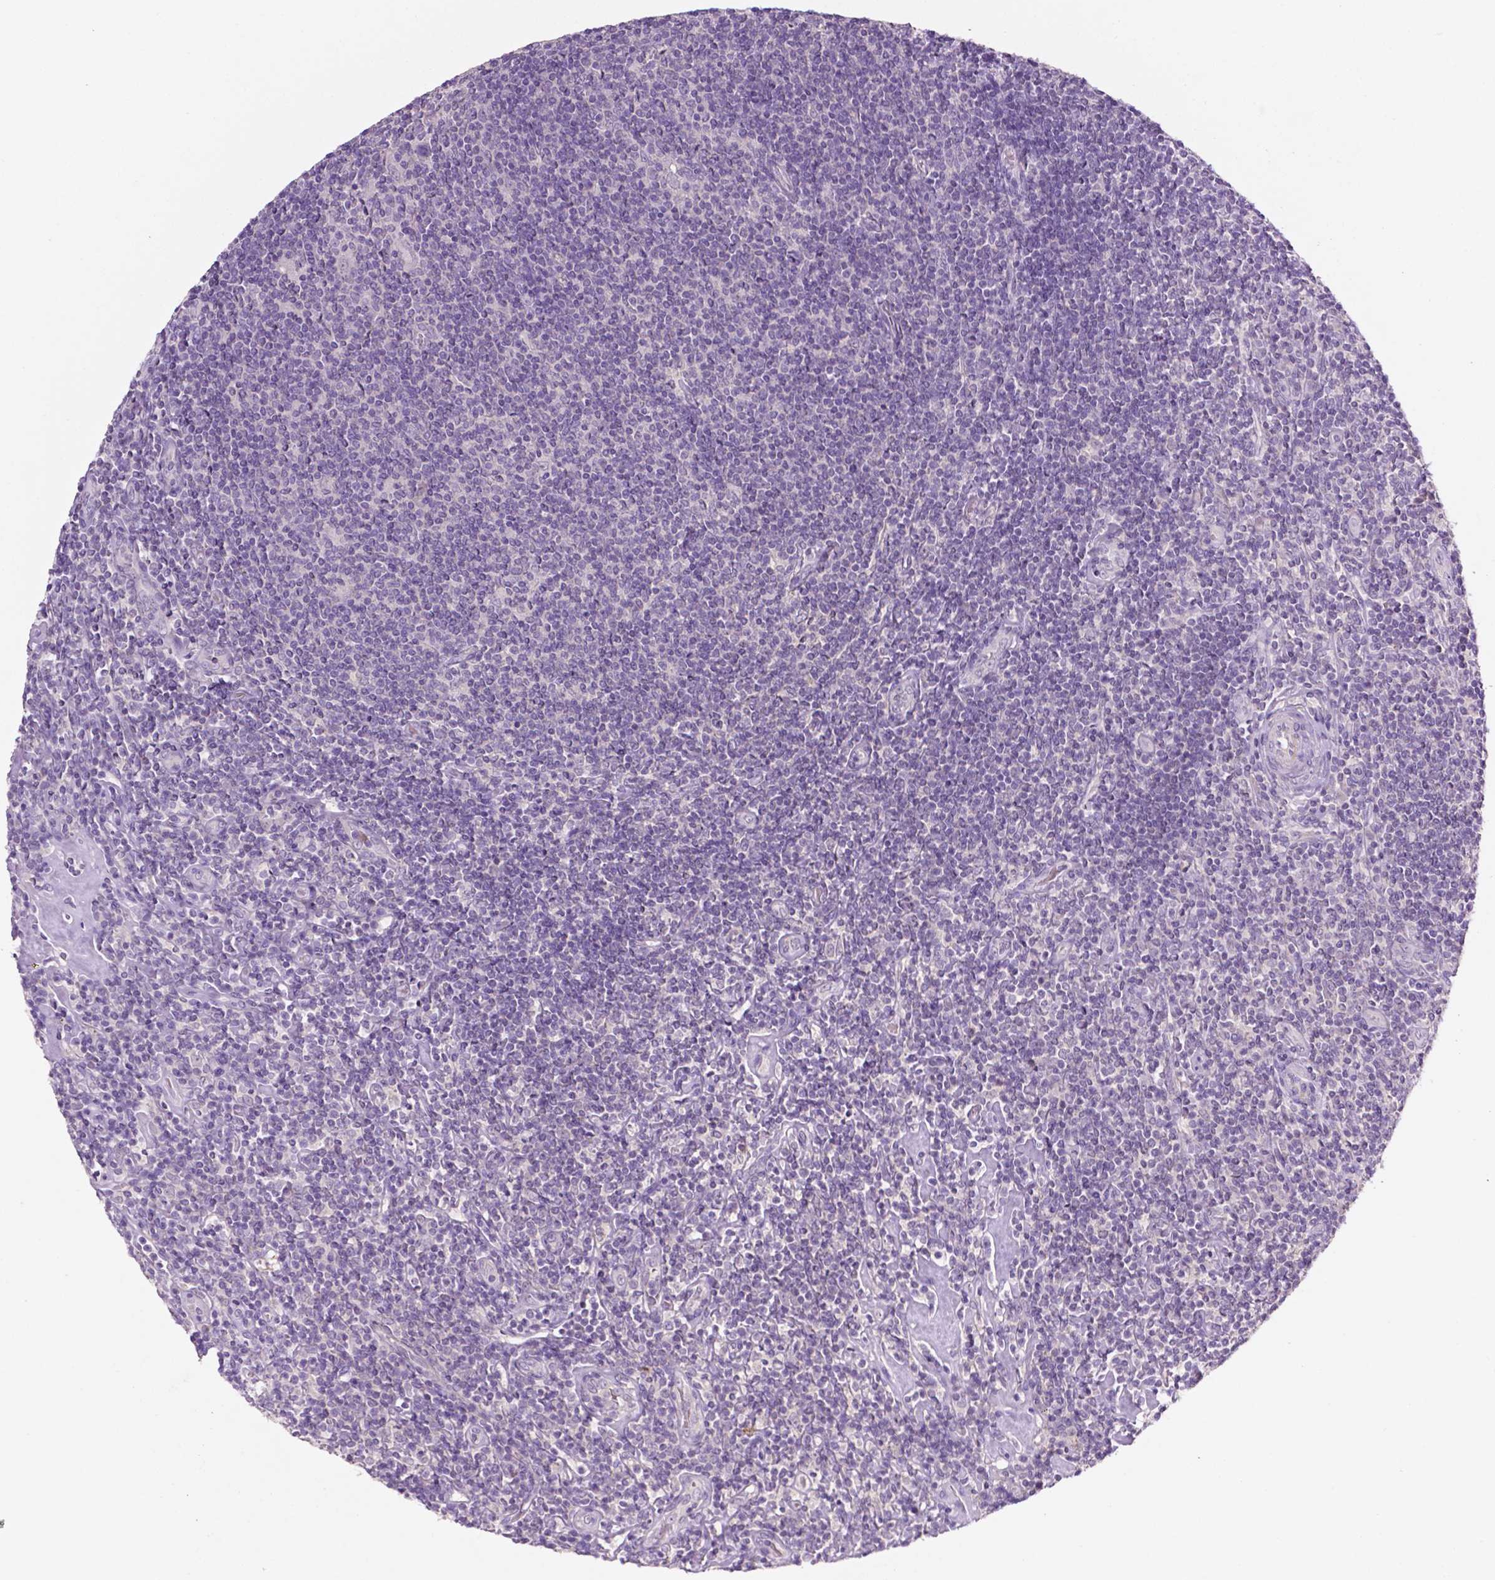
{"staining": {"intensity": "negative", "quantity": "none", "location": "none"}, "tissue": "lymphoma", "cell_type": "Tumor cells", "image_type": "cancer", "snomed": [{"axis": "morphology", "description": "Hodgkin's disease, NOS"}, {"axis": "topography", "description": "Lymph node"}], "caption": "Histopathology image shows no significant protein expression in tumor cells of lymphoma.", "gene": "FBLN1", "patient": {"sex": "male", "age": 40}}